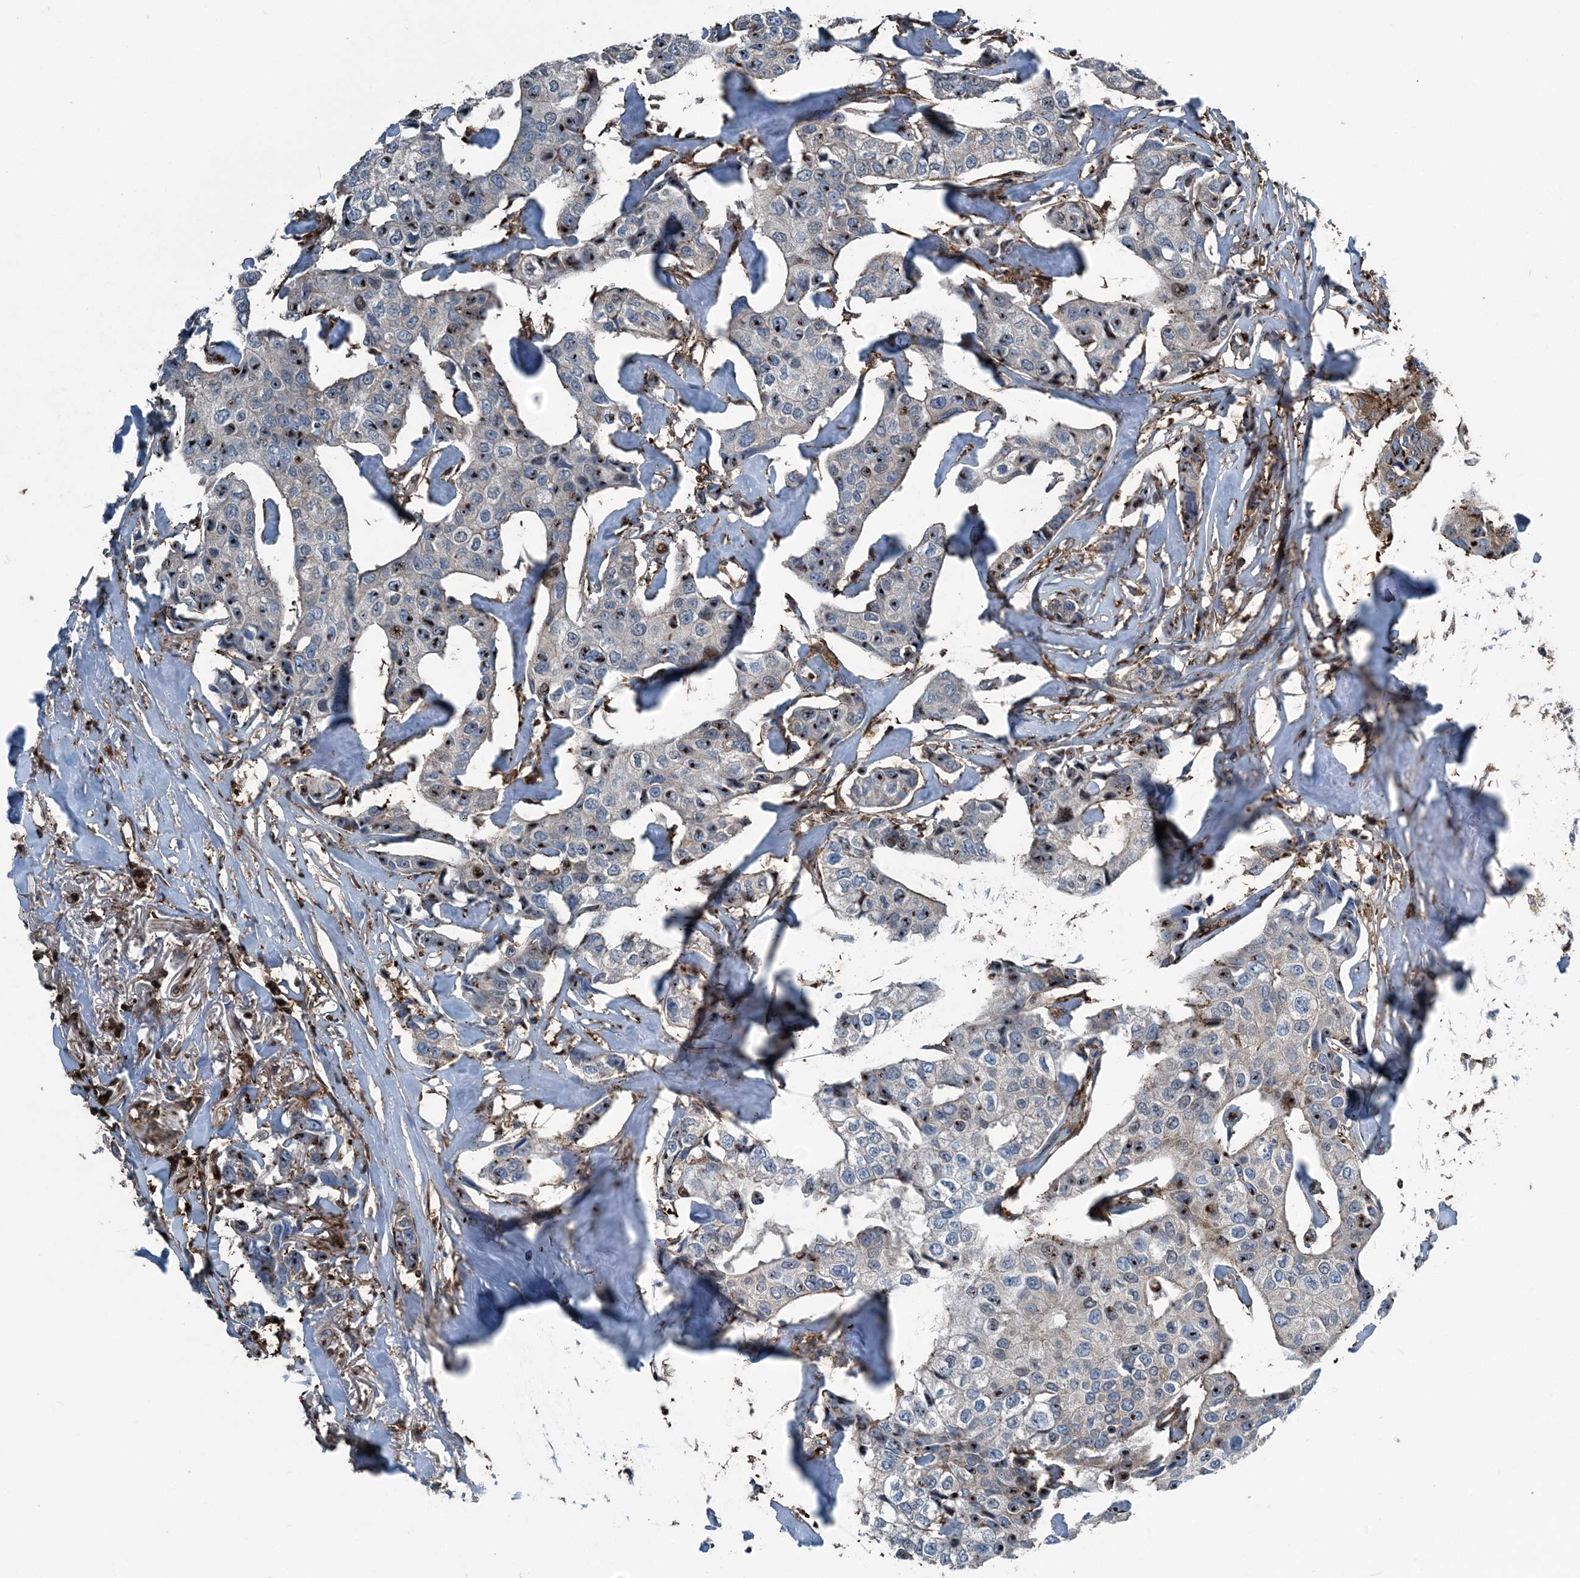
{"staining": {"intensity": "moderate", "quantity": "25%-75%", "location": "cytoplasmic/membranous"}, "tissue": "breast cancer", "cell_type": "Tumor cells", "image_type": "cancer", "snomed": [{"axis": "morphology", "description": "Duct carcinoma"}, {"axis": "topography", "description": "Breast"}], "caption": "Moderate cytoplasmic/membranous protein positivity is present in about 25%-75% of tumor cells in breast infiltrating ductal carcinoma. (Brightfield microscopy of DAB IHC at high magnification).", "gene": "CFL1", "patient": {"sex": "female", "age": 80}}